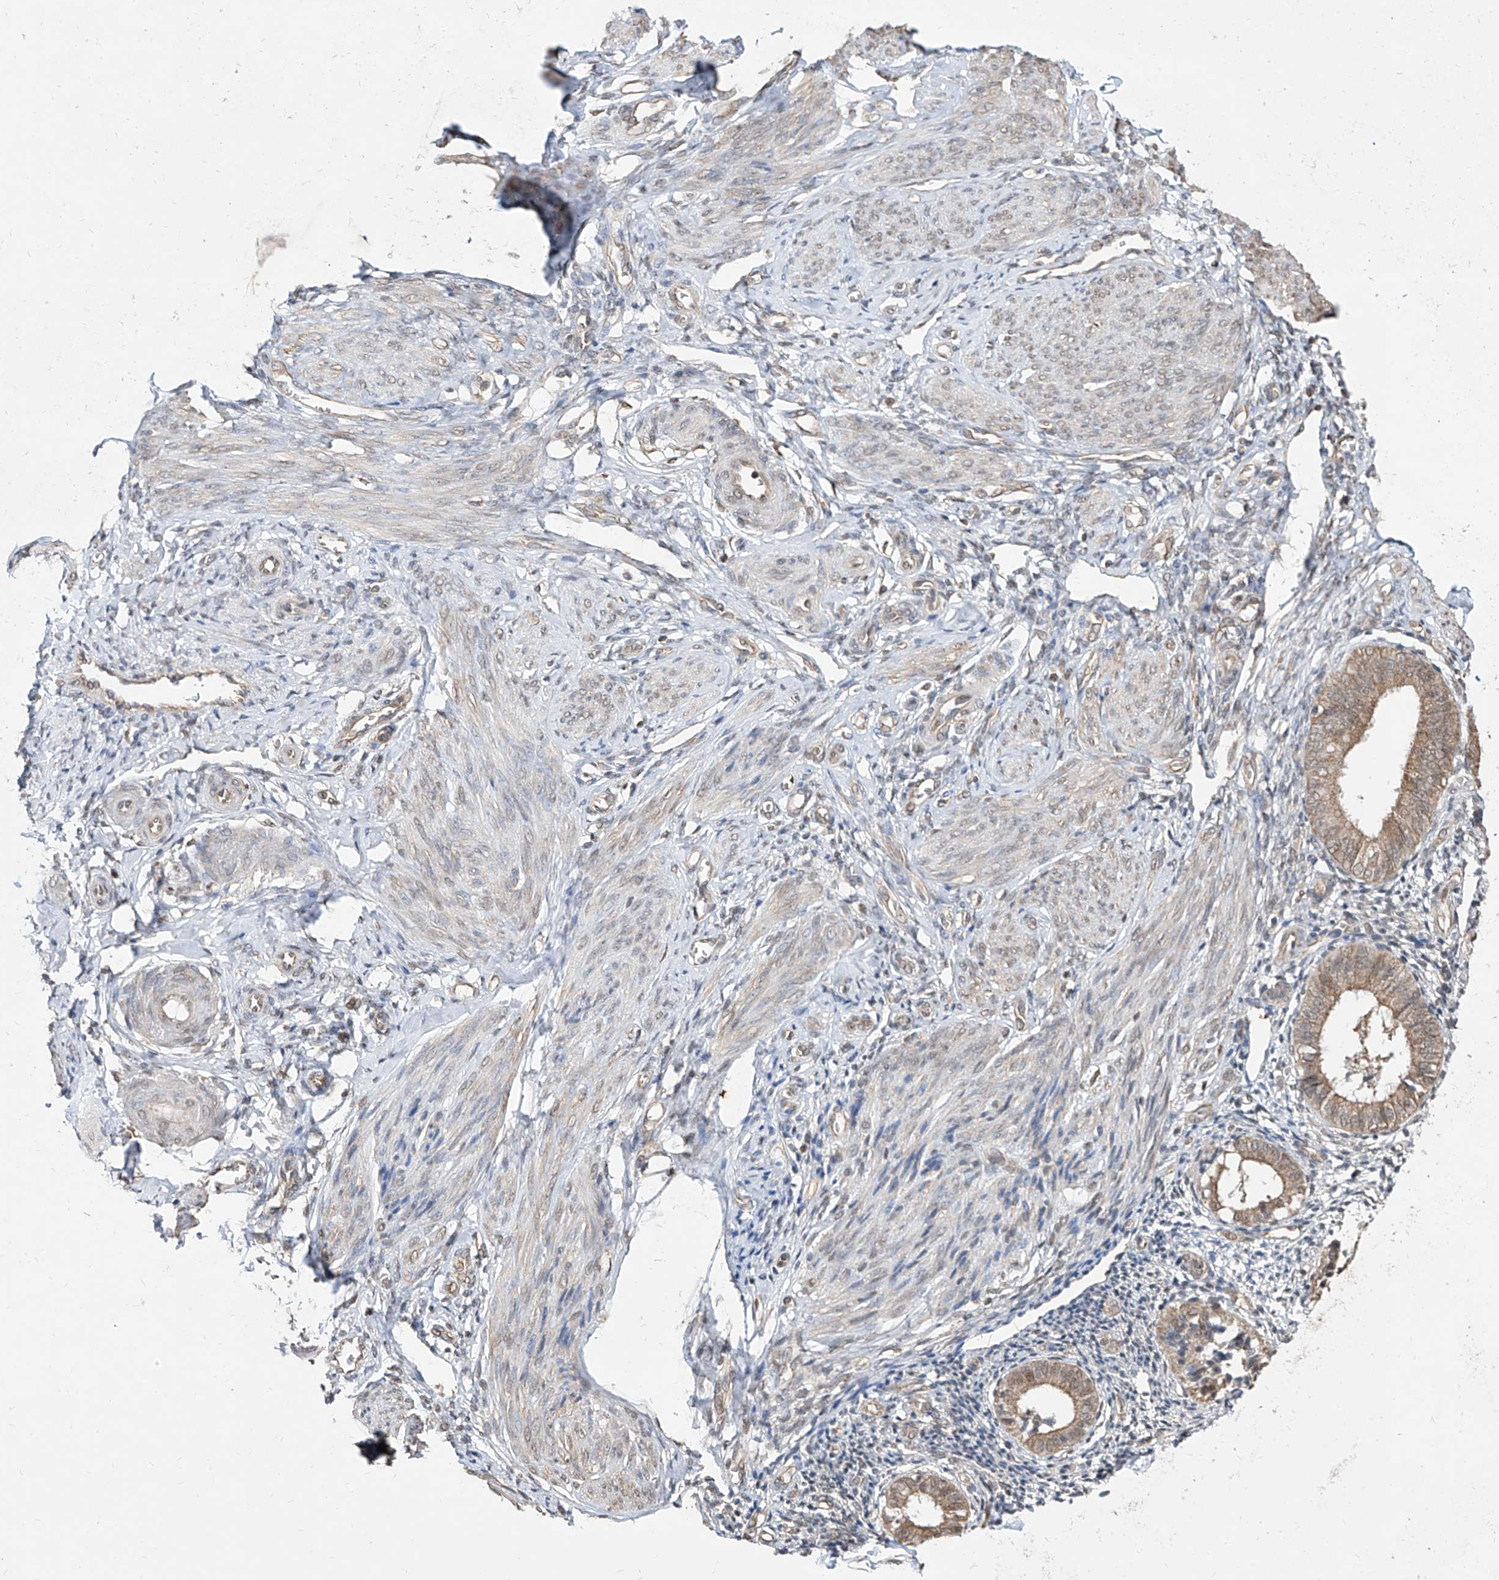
{"staining": {"intensity": "negative", "quantity": "none", "location": "none"}, "tissue": "endometrium", "cell_type": "Cells in endometrial stroma", "image_type": "normal", "snomed": [{"axis": "morphology", "description": "Normal tissue, NOS"}, {"axis": "topography", "description": "Uterus"}, {"axis": "topography", "description": "Endometrium"}], "caption": "This is an immunohistochemistry photomicrograph of normal human endometrium. There is no expression in cells in endometrial stroma.", "gene": "C8orf82", "patient": {"sex": "female", "age": 48}}